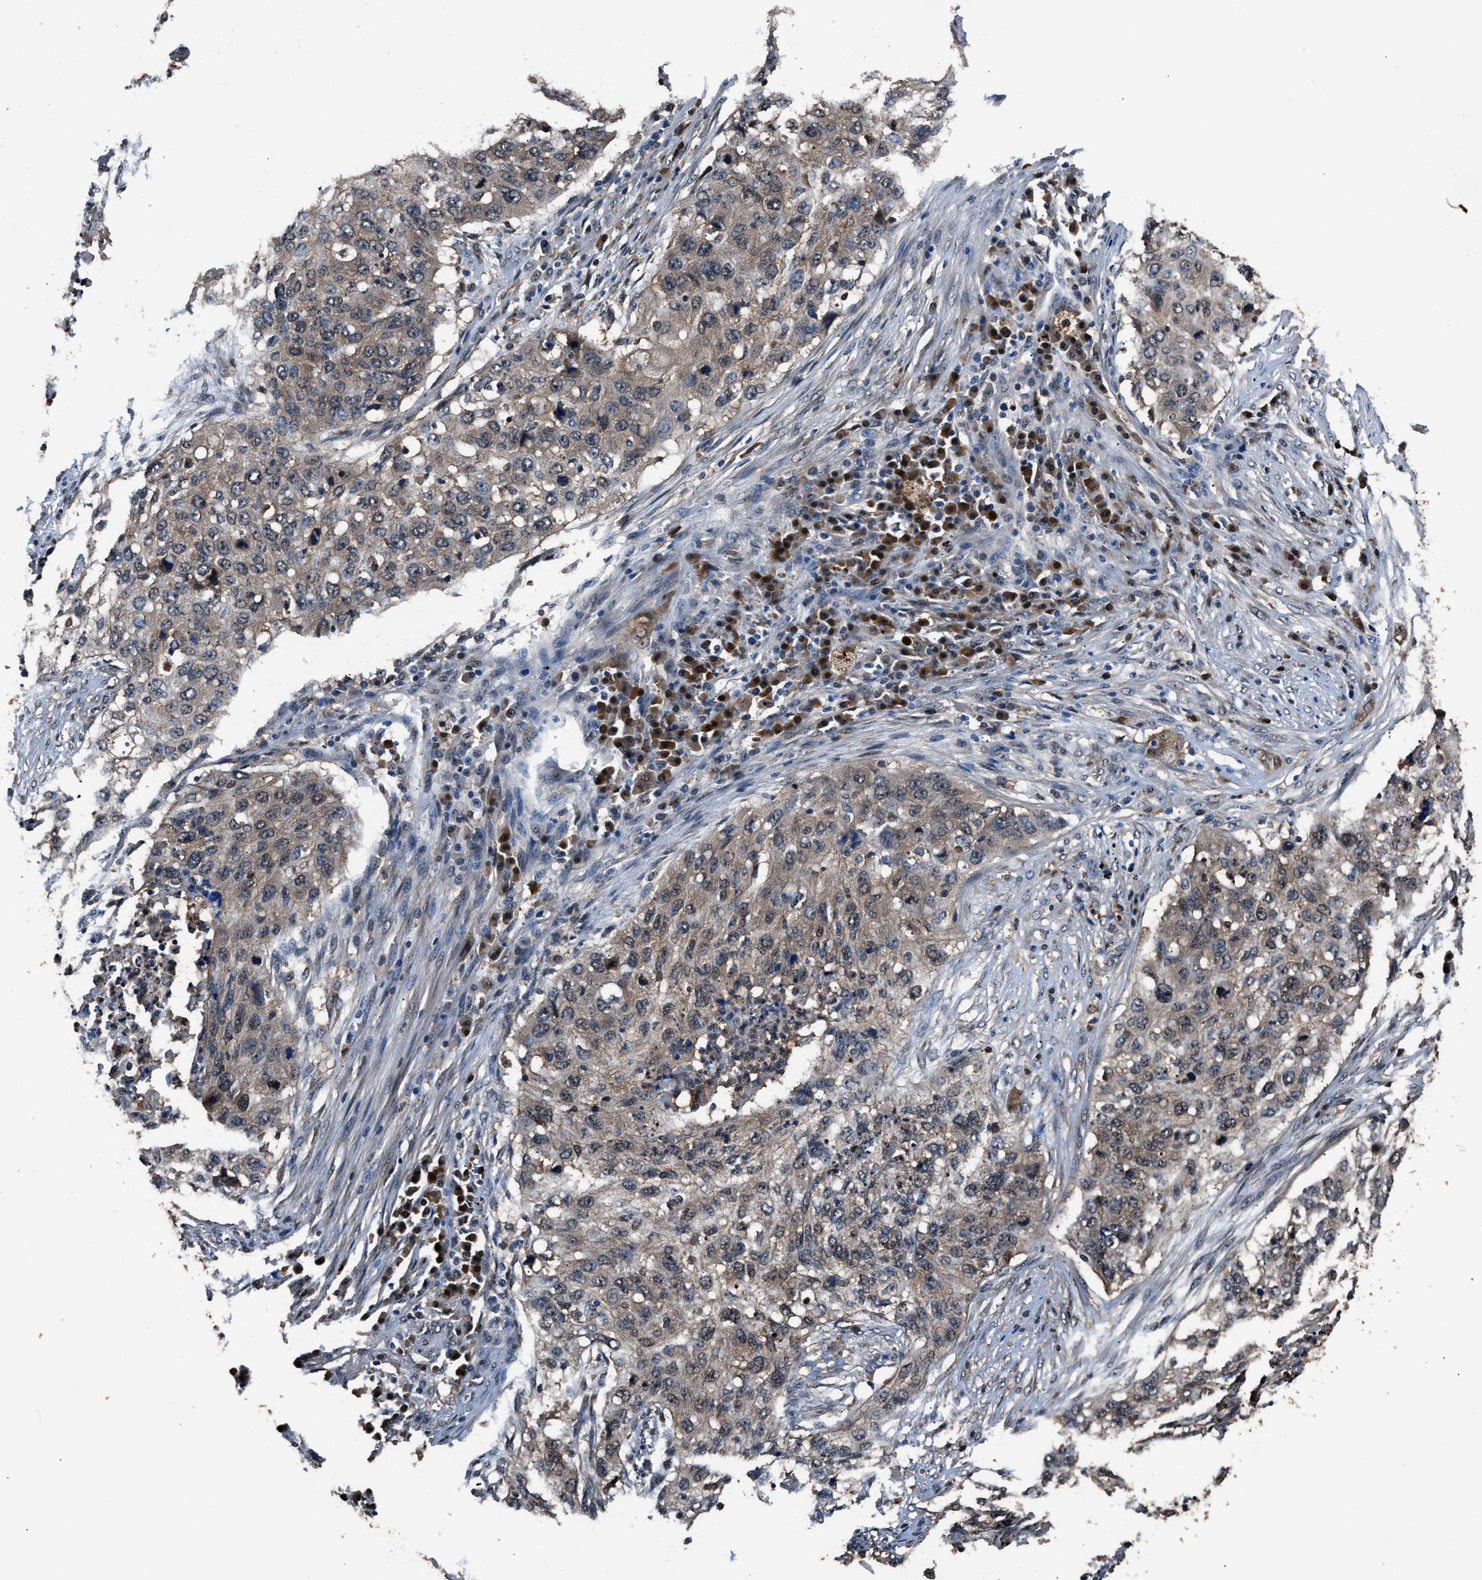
{"staining": {"intensity": "weak", "quantity": ">75%", "location": "cytoplasmic/membranous"}, "tissue": "lung cancer", "cell_type": "Tumor cells", "image_type": "cancer", "snomed": [{"axis": "morphology", "description": "Squamous cell carcinoma, NOS"}, {"axis": "topography", "description": "Lung"}], "caption": "Brown immunohistochemical staining in human lung cancer (squamous cell carcinoma) demonstrates weak cytoplasmic/membranous staining in approximately >75% of tumor cells.", "gene": "GSTP1", "patient": {"sex": "female", "age": 63}}